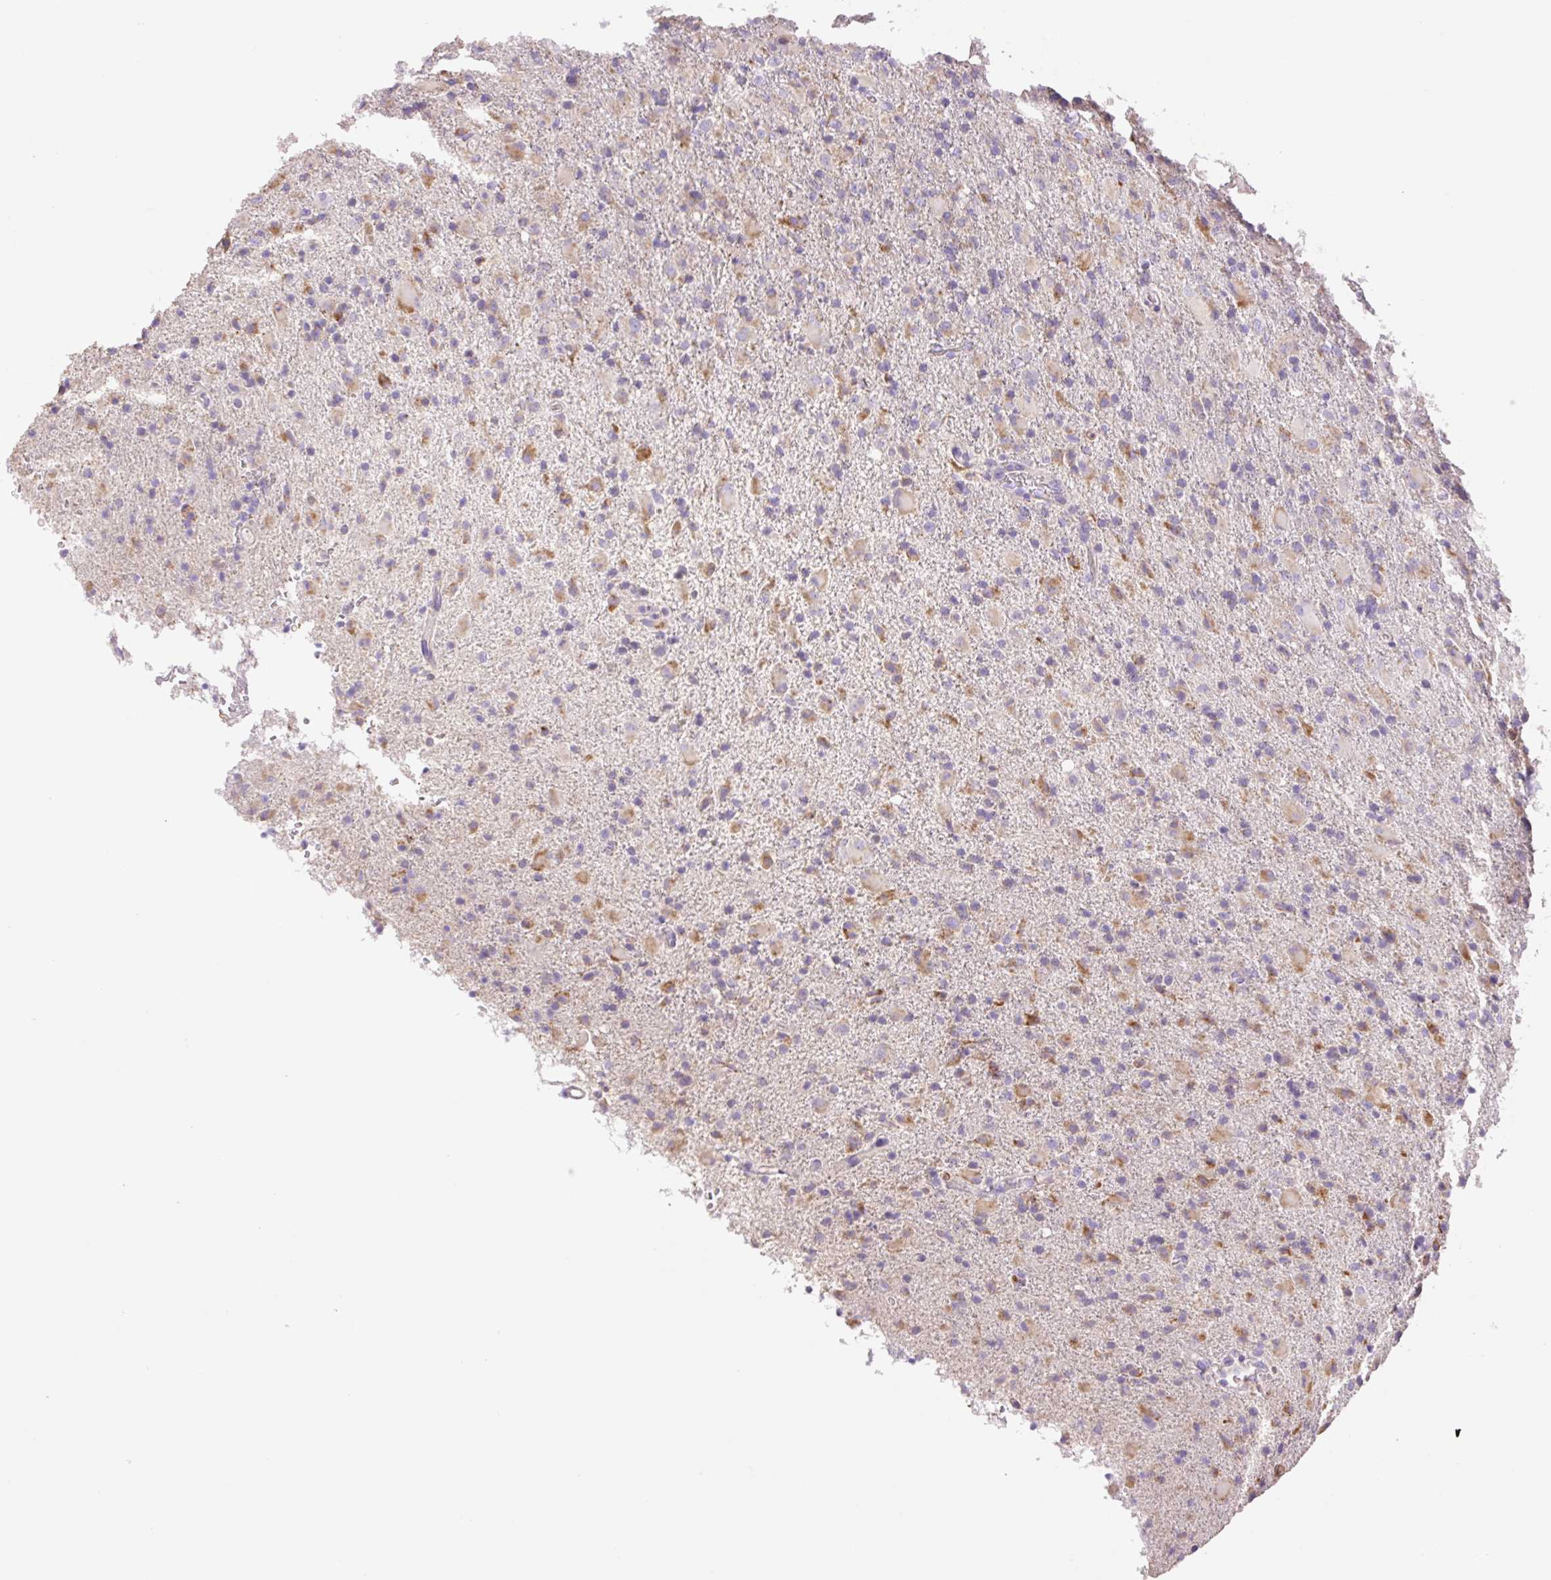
{"staining": {"intensity": "moderate", "quantity": "<25%", "location": "cytoplasmic/membranous"}, "tissue": "glioma", "cell_type": "Tumor cells", "image_type": "cancer", "snomed": [{"axis": "morphology", "description": "Glioma, malignant, Low grade"}, {"axis": "topography", "description": "Brain"}], "caption": "This image demonstrates malignant glioma (low-grade) stained with IHC to label a protein in brown. The cytoplasmic/membranous of tumor cells show moderate positivity for the protein. Nuclei are counter-stained blue.", "gene": "COPZ2", "patient": {"sex": "male", "age": 65}}